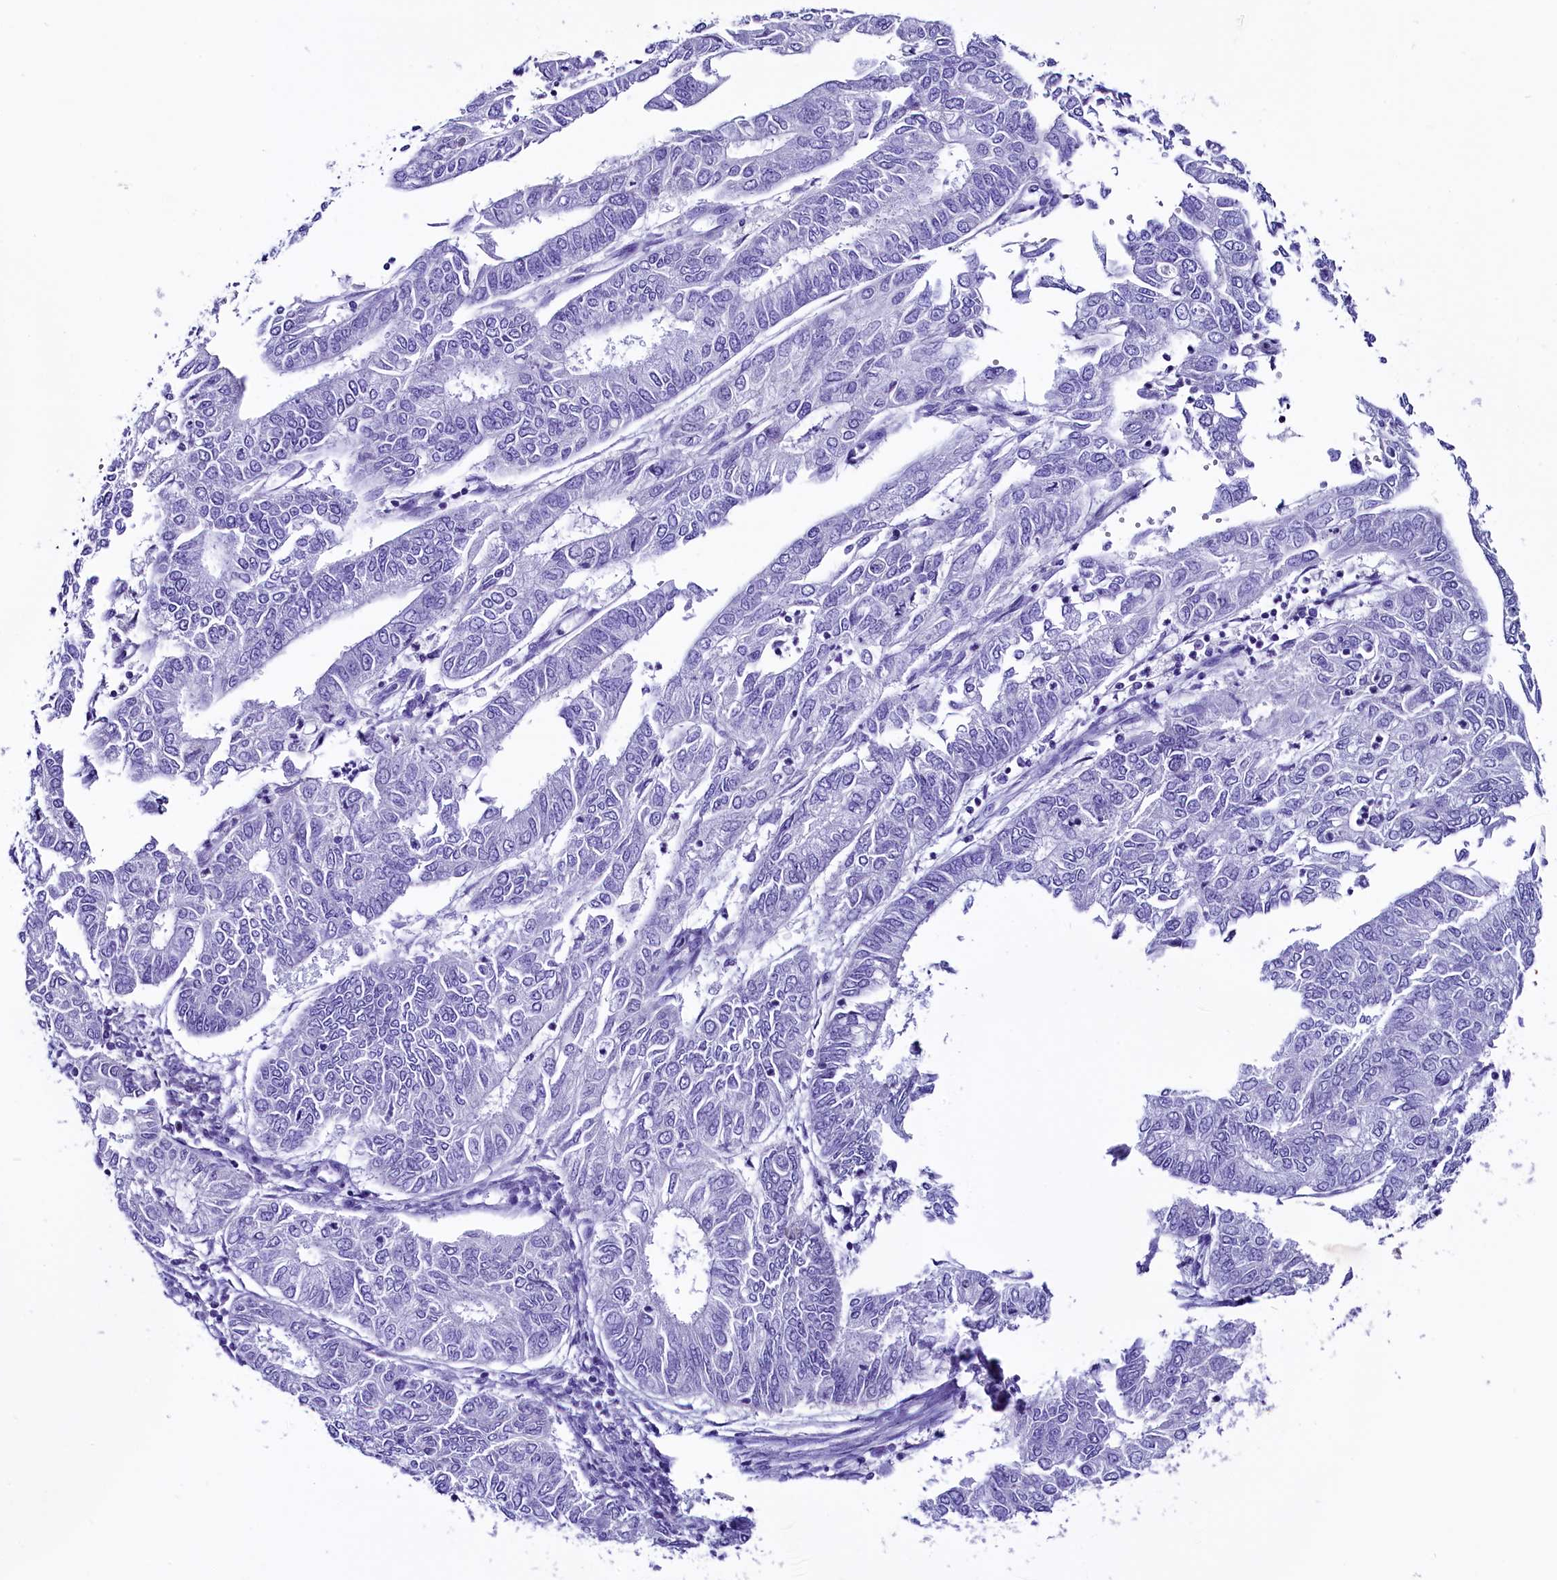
{"staining": {"intensity": "negative", "quantity": "none", "location": "none"}, "tissue": "endometrial cancer", "cell_type": "Tumor cells", "image_type": "cancer", "snomed": [{"axis": "morphology", "description": "Adenocarcinoma, NOS"}, {"axis": "topography", "description": "Endometrium"}], "caption": "IHC histopathology image of neoplastic tissue: endometrial cancer stained with DAB (3,3'-diaminobenzidine) exhibits no significant protein expression in tumor cells.", "gene": "SKIDA1", "patient": {"sex": "female", "age": 68}}